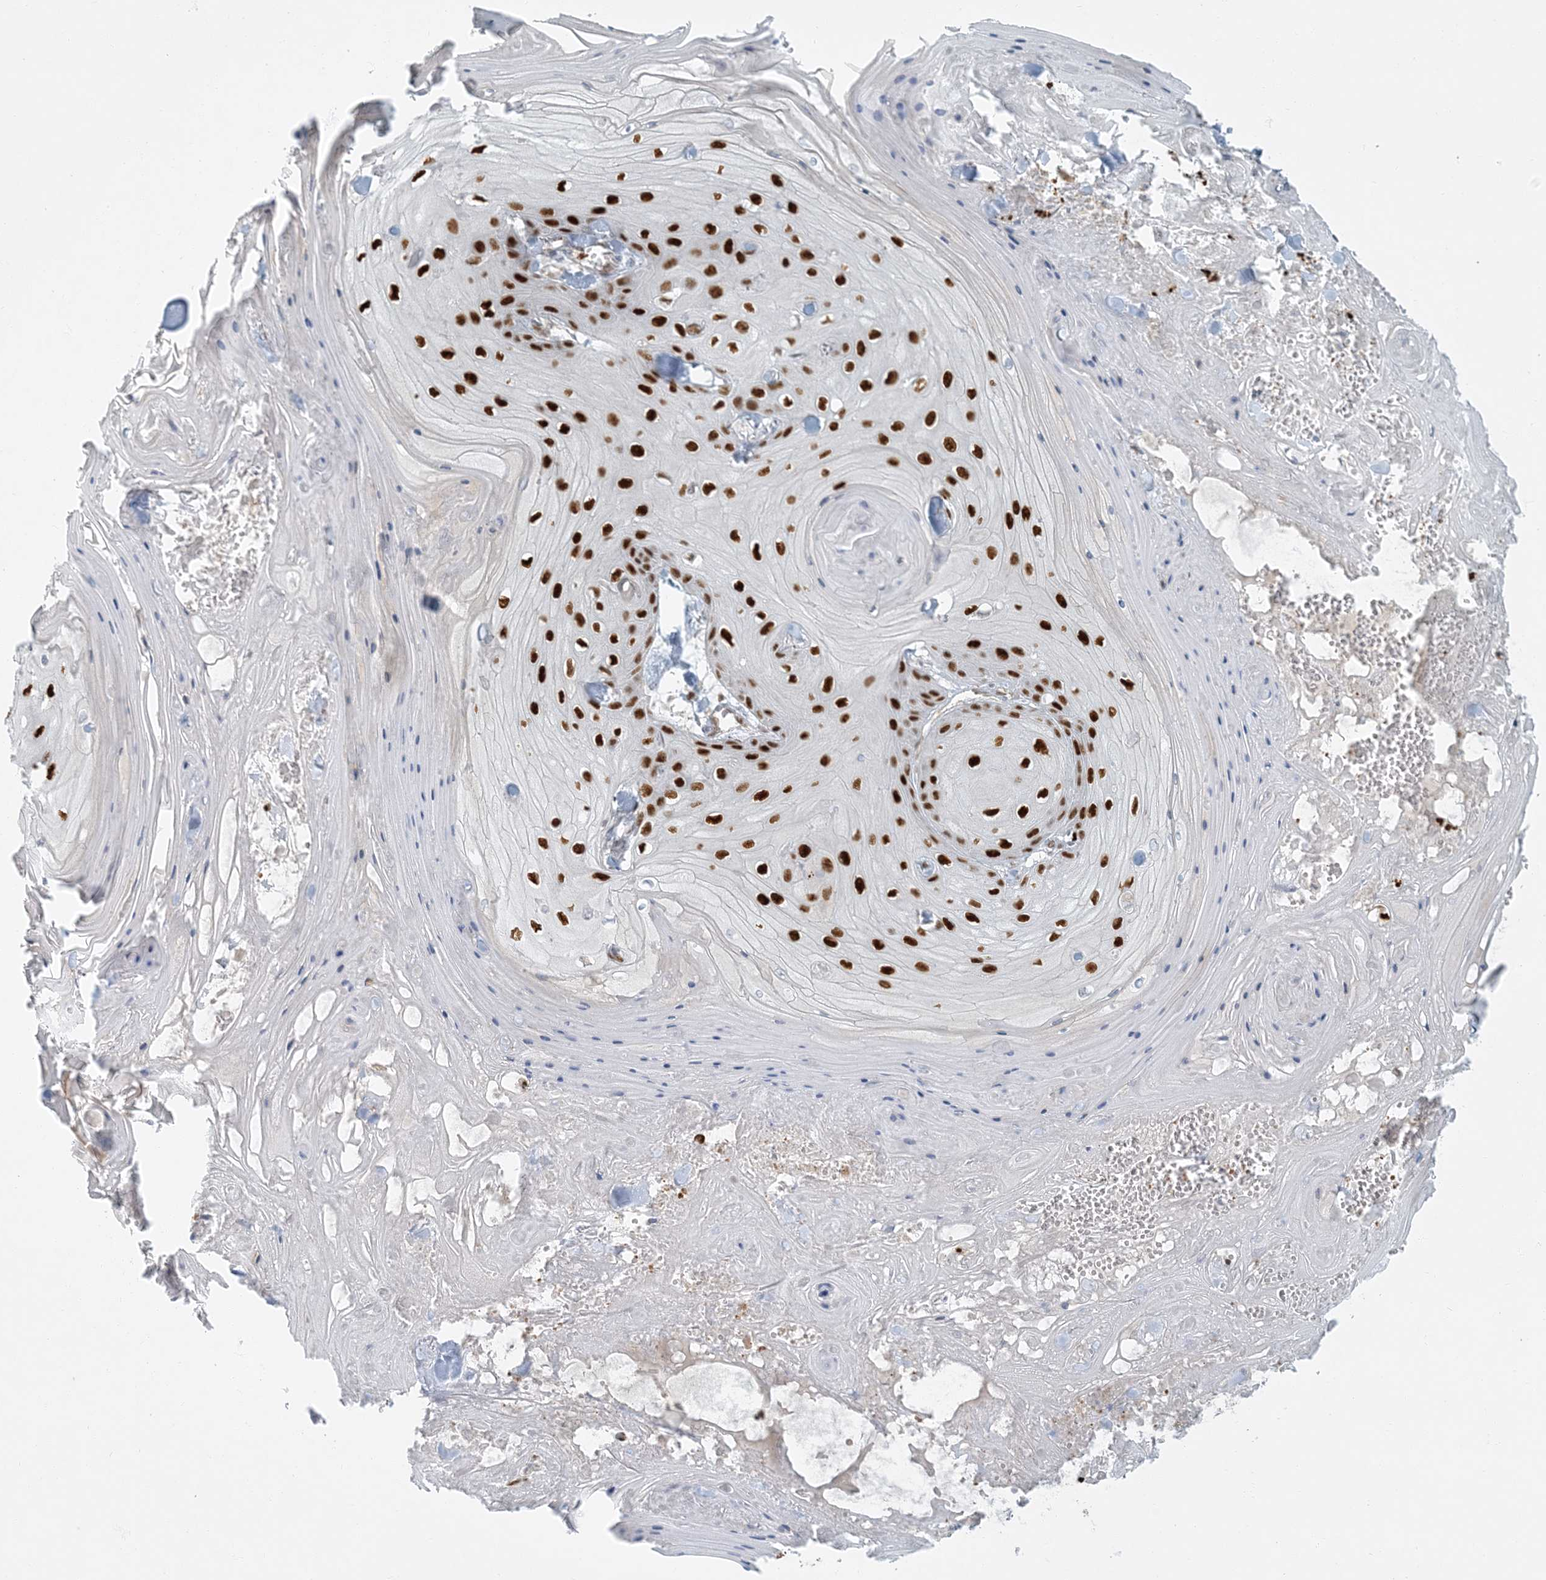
{"staining": {"intensity": "strong", "quantity": "25%-75%", "location": "nuclear"}, "tissue": "skin cancer", "cell_type": "Tumor cells", "image_type": "cancer", "snomed": [{"axis": "morphology", "description": "Squamous cell carcinoma, NOS"}, {"axis": "topography", "description": "Skin"}], "caption": "Strong nuclear staining is appreciated in approximately 25%-75% of tumor cells in squamous cell carcinoma (skin).", "gene": "AK9", "patient": {"sex": "male", "age": 74}}